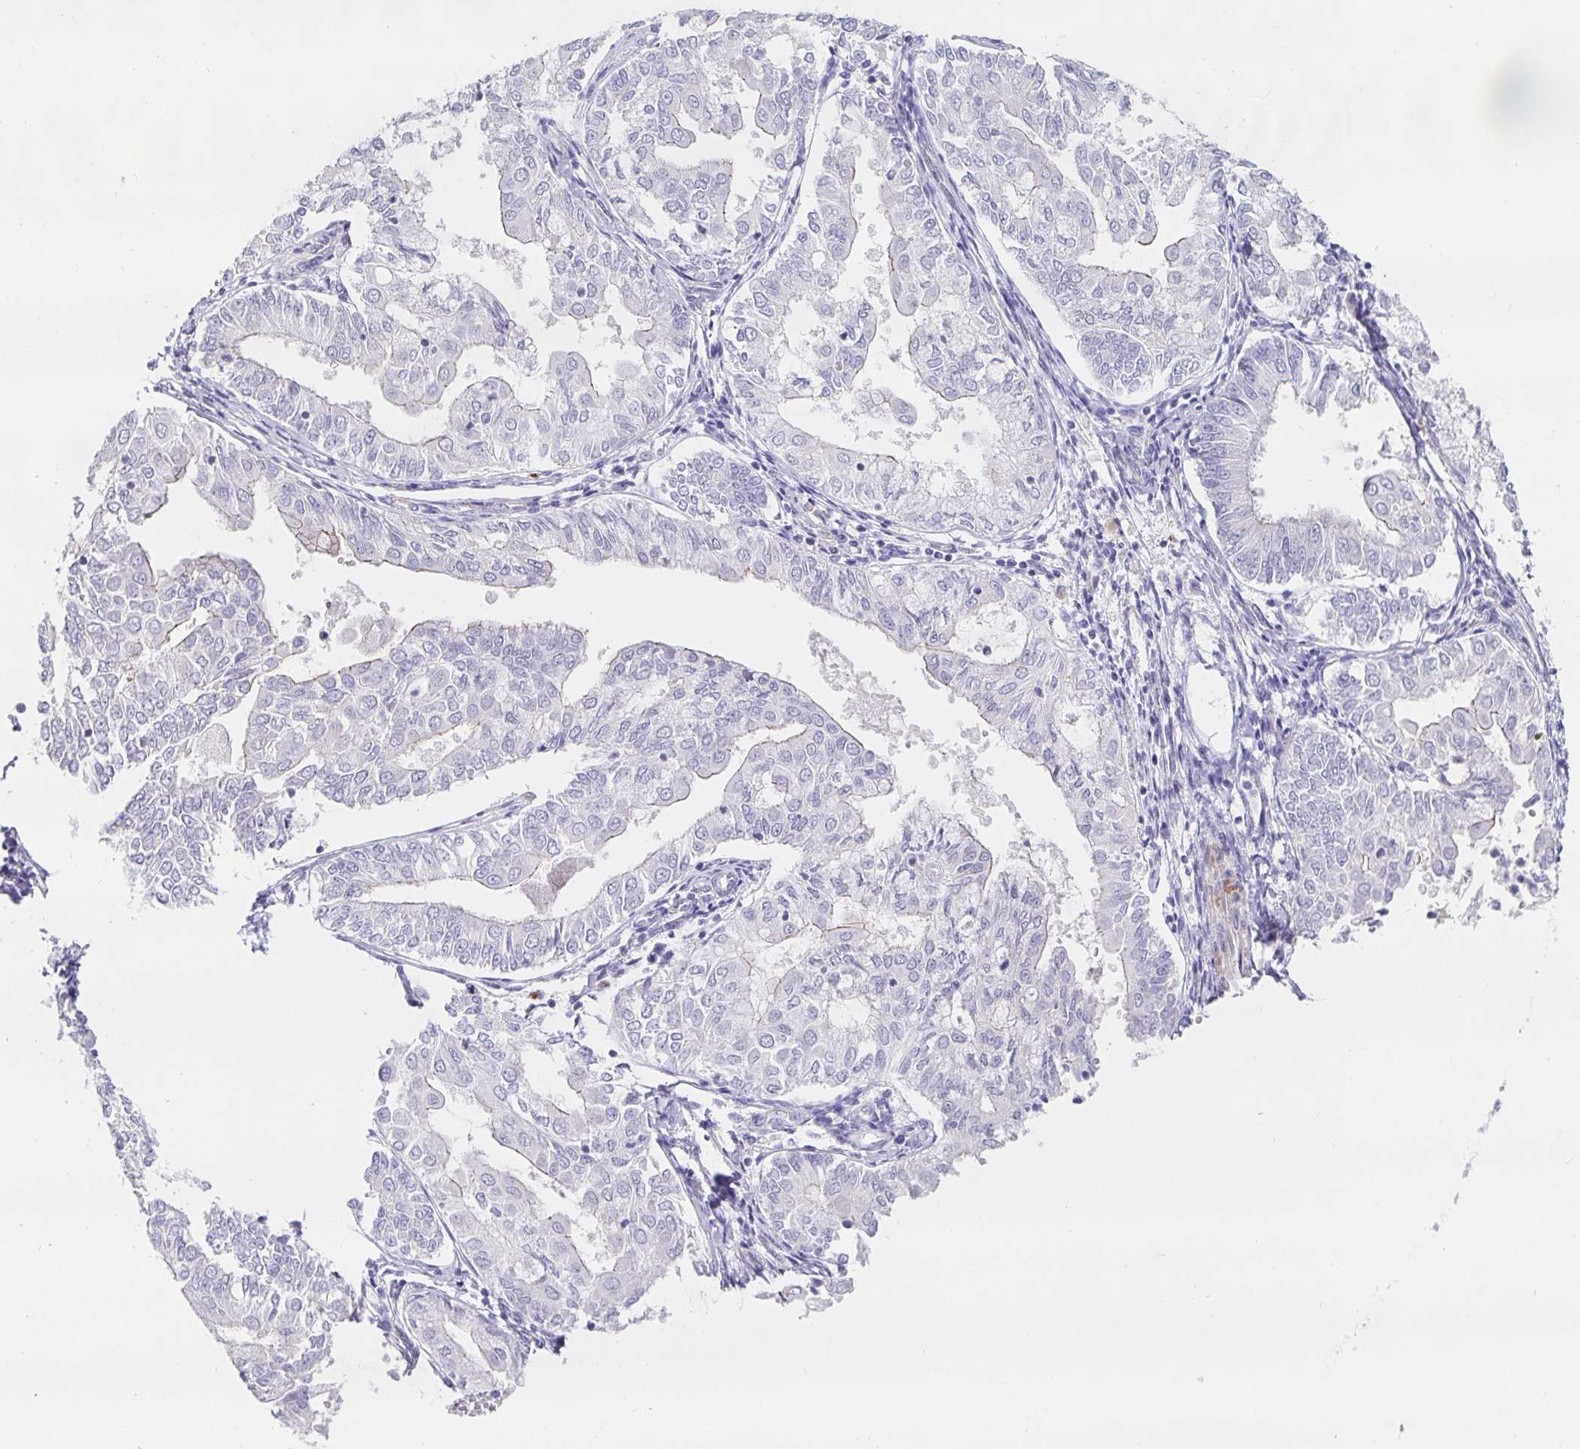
{"staining": {"intensity": "negative", "quantity": "none", "location": "none"}, "tissue": "endometrial cancer", "cell_type": "Tumor cells", "image_type": "cancer", "snomed": [{"axis": "morphology", "description": "Adenocarcinoma, NOS"}, {"axis": "topography", "description": "Endometrium"}], "caption": "Protein analysis of endometrial adenocarcinoma reveals no significant staining in tumor cells.", "gene": "PDX1", "patient": {"sex": "female", "age": 68}}